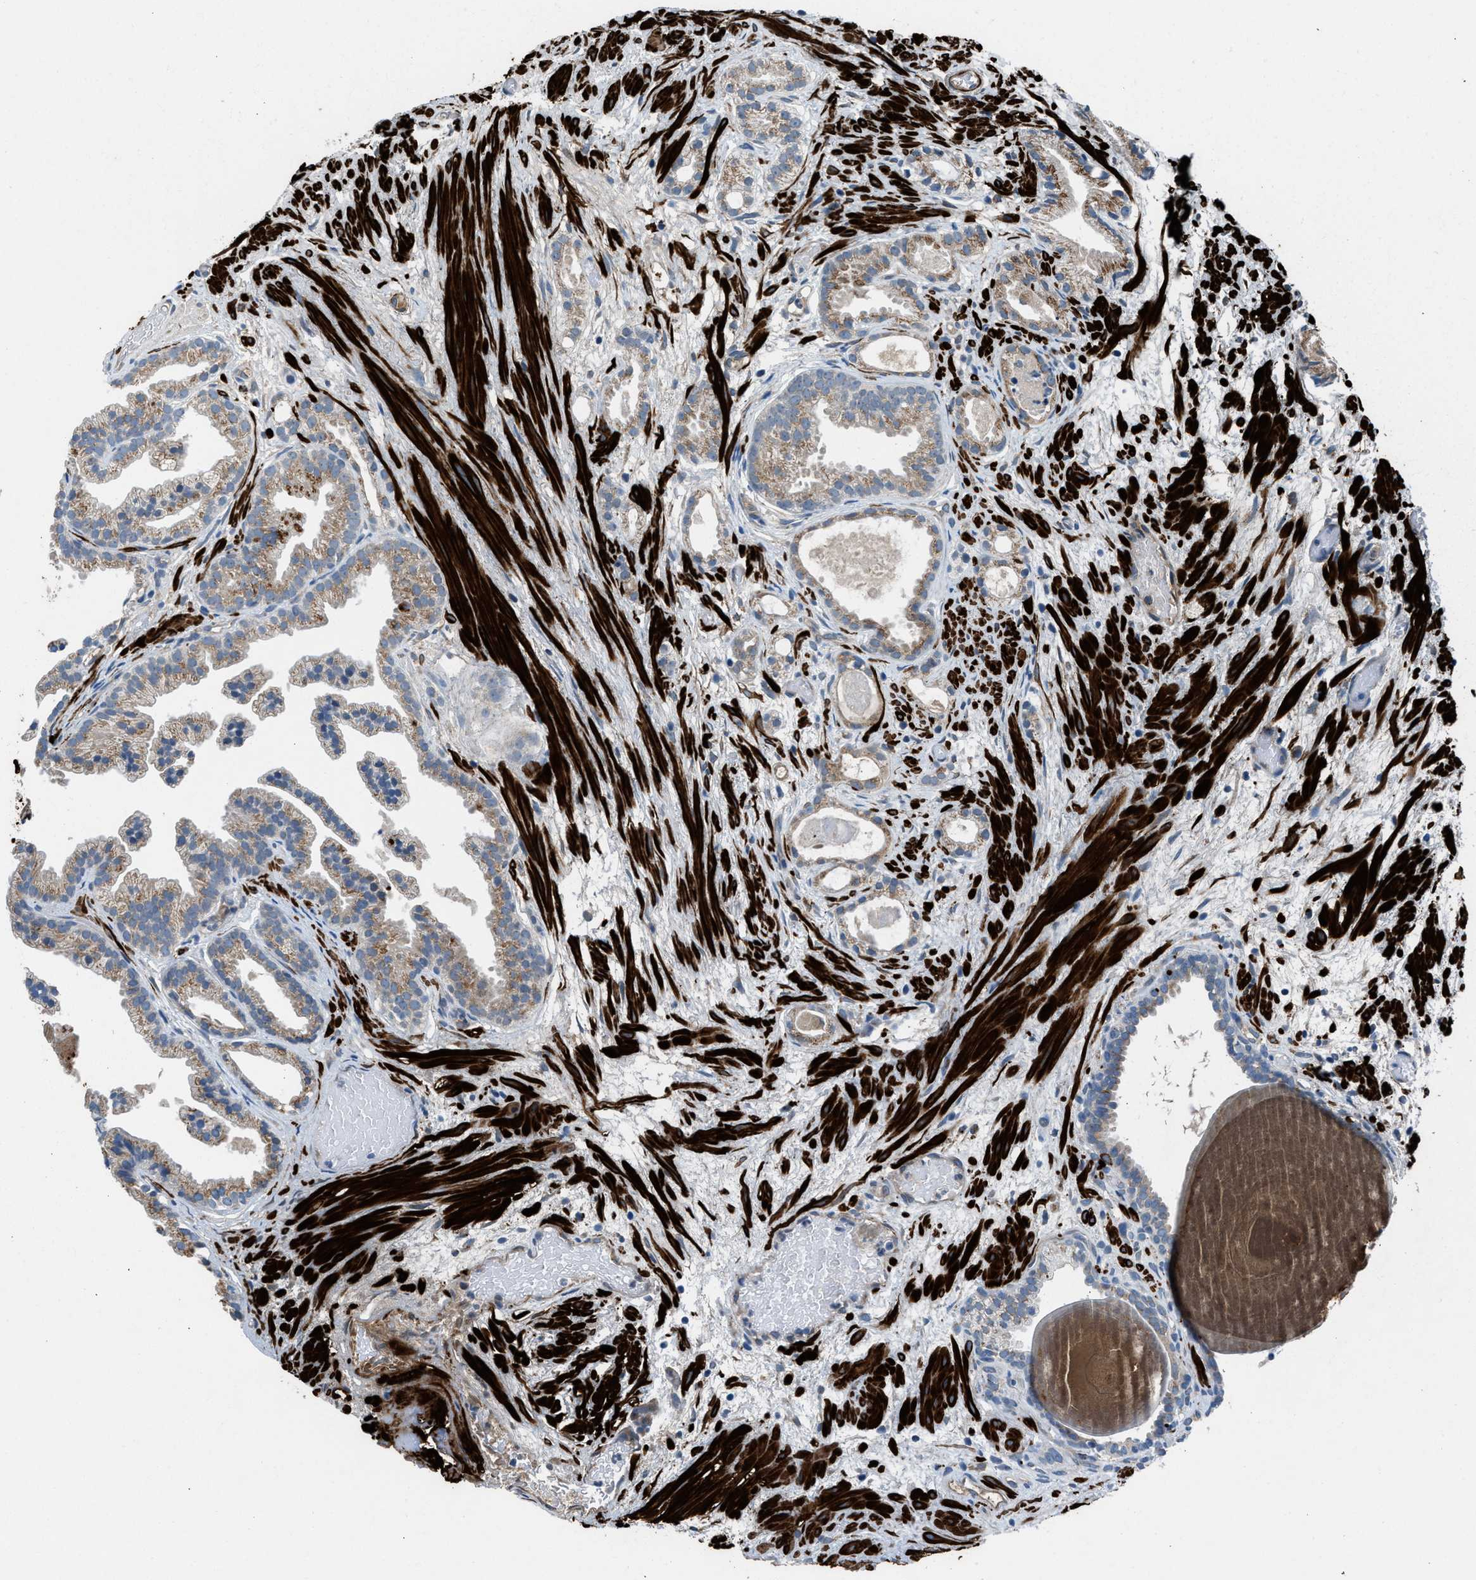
{"staining": {"intensity": "weak", "quantity": "25%-75%", "location": "cytoplasmic/membranous"}, "tissue": "prostate cancer", "cell_type": "Tumor cells", "image_type": "cancer", "snomed": [{"axis": "morphology", "description": "Adenocarcinoma, Low grade"}, {"axis": "topography", "description": "Prostate"}], "caption": "Prostate low-grade adenocarcinoma stained with DAB IHC demonstrates low levels of weak cytoplasmic/membranous staining in approximately 25%-75% of tumor cells. The protein is stained brown, and the nuclei are stained in blue (DAB (3,3'-diaminobenzidine) IHC with brightfield microscopy, high magnification).", "gene": "LMBR1", "patient": {"sex": "male", "age": 89}}